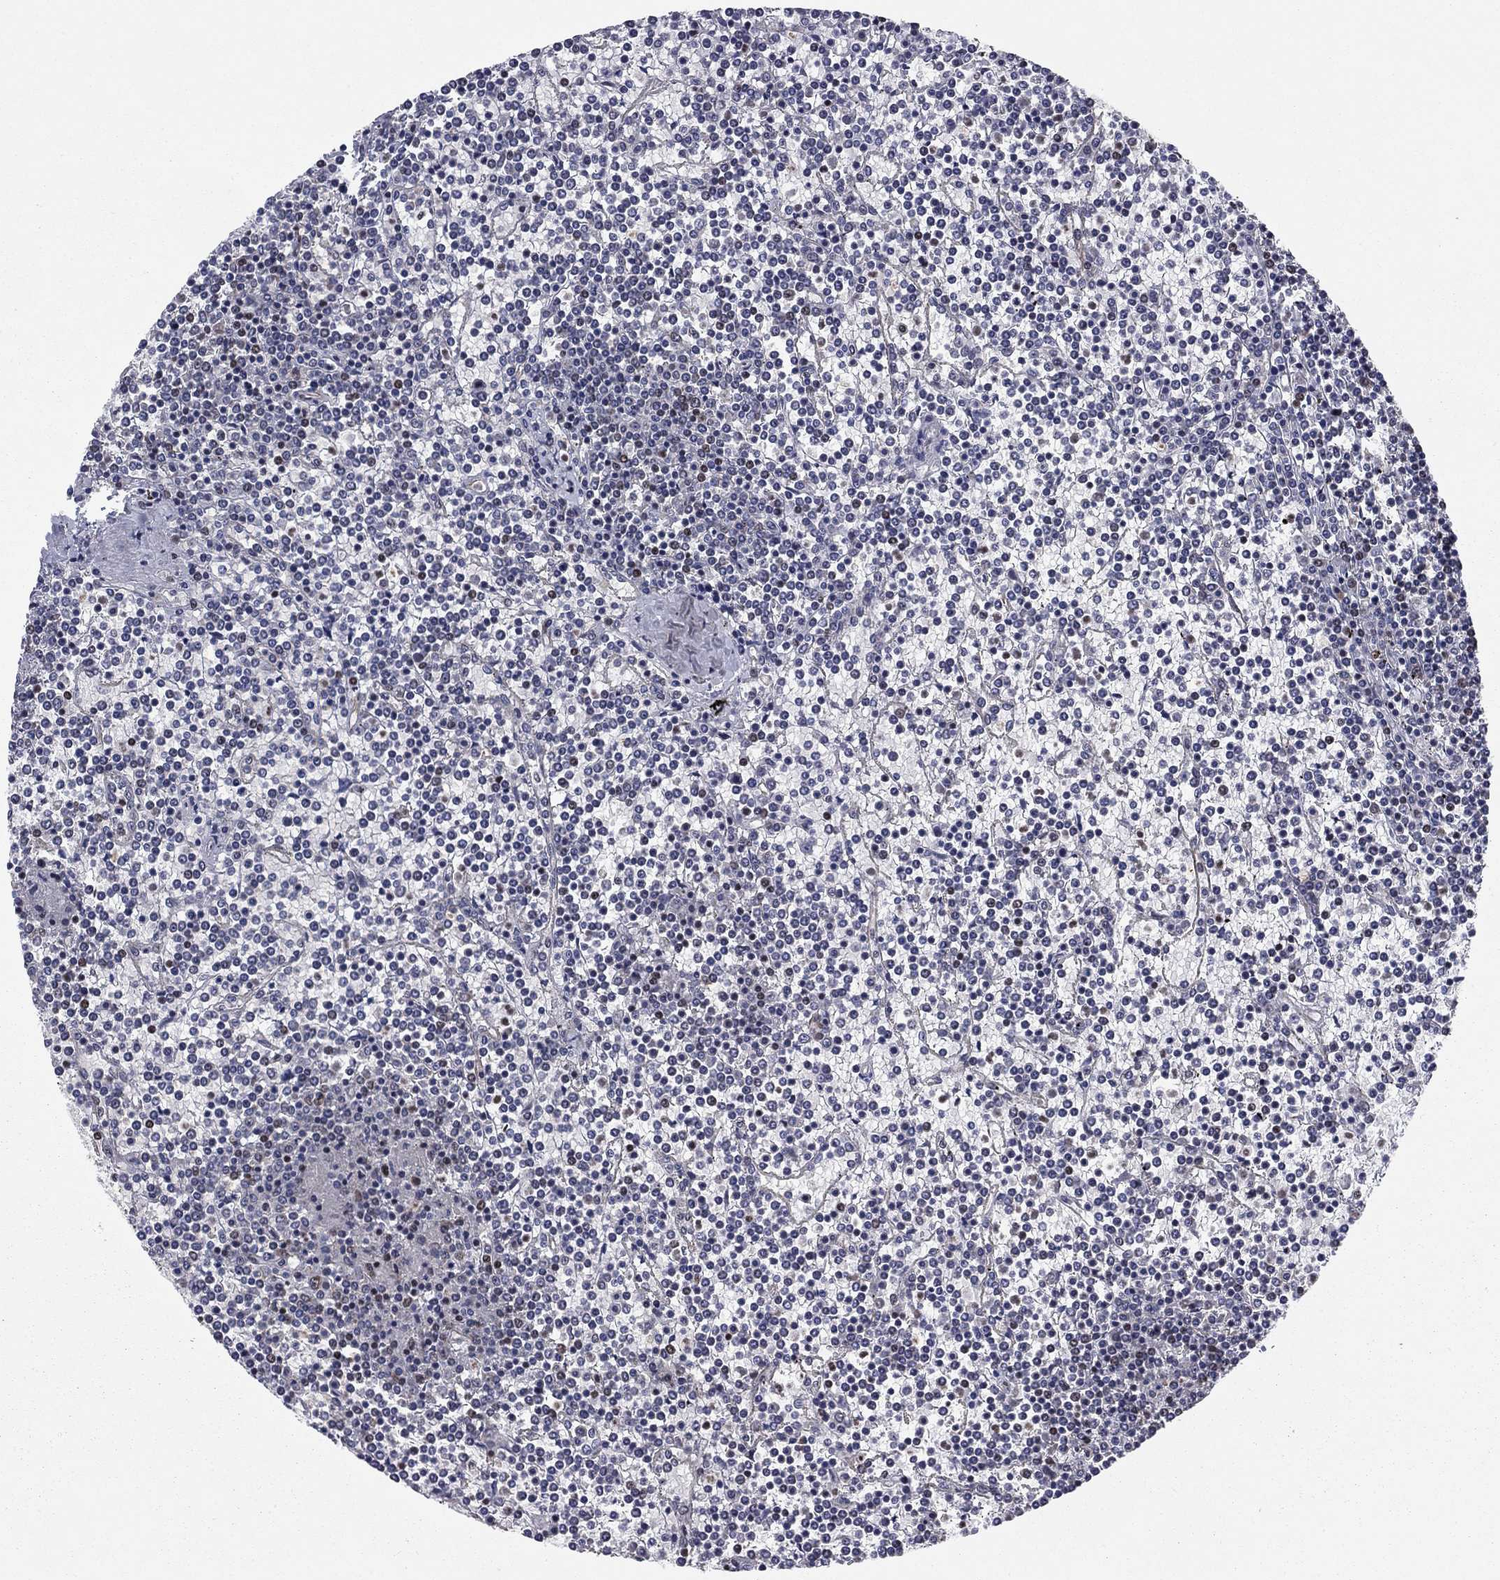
{"staining": {"intensity": "negative", "quantity": "none", "location": "none"}, "tissue": "lymphoma", "cell_type": "Tumor cells", "image_type": "cancer", "snomed": [{"axis": "morphology", "description": "Malignant lymphoma, non-Hodgkin's type, Low grade"}, {"axis": "topography", "description": "Spleen"}], "caption": "High magnification brightfield microscopy of lymphoma stained with DAB (3,3'-diaminobenzidine) (brown) and counterstained with hematoxylin (blue): tumor cells show no significant staining.", "gene": "N4BP2", "patient": {"sex": "female", "age": 19}}